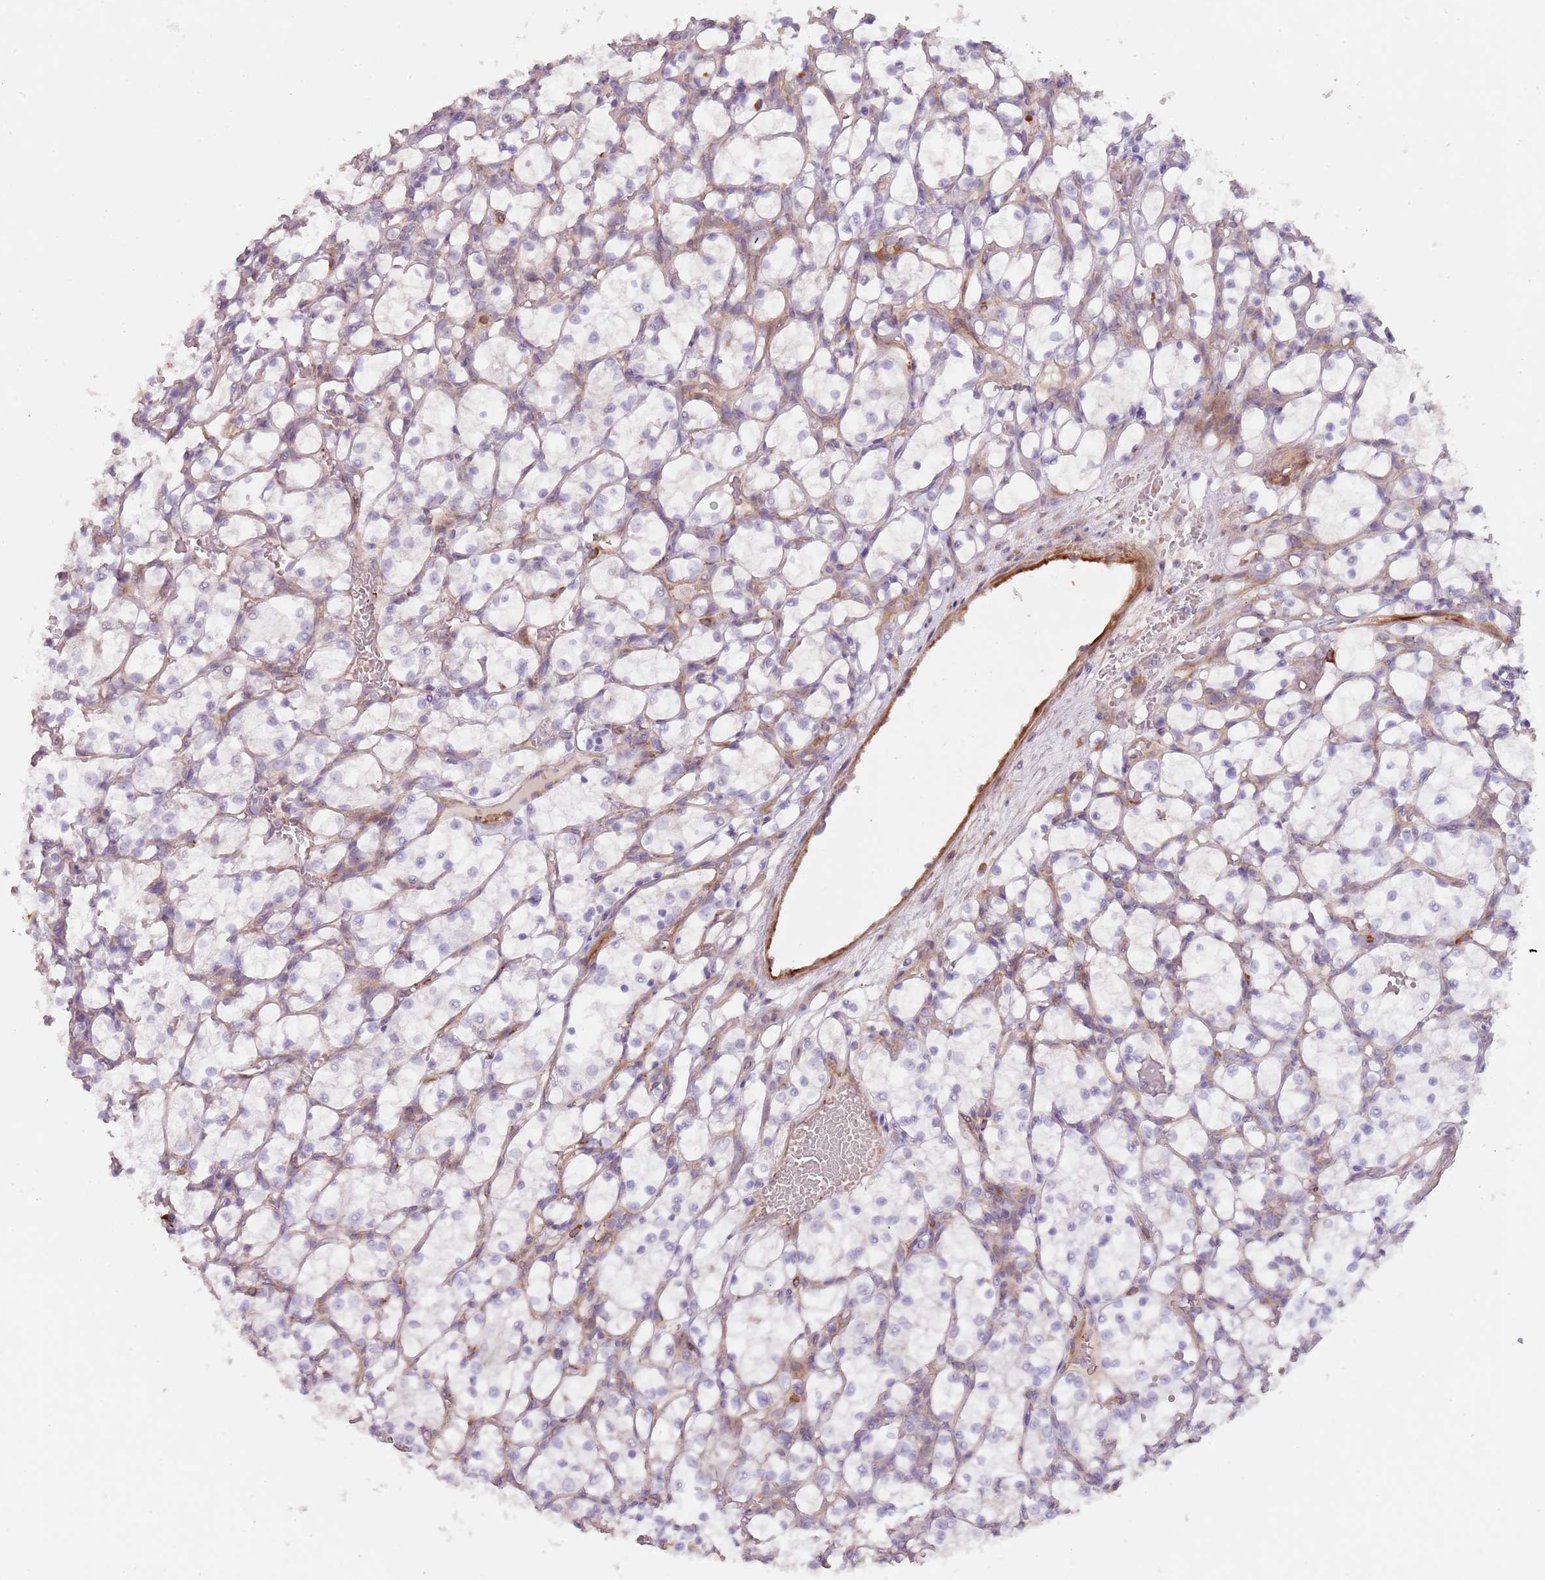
{"staining": {"intensity": "negative", "quantity": "none", "location": "none"}, "tissue": "renal cancer", "cell_type": "Tumor cells", "image_type": "cancer", "snomed": [{"axis": "morphology", "description": "Adenocarcinoma, NOS"}, {"axis": "topography", "description": "Kidney"}], "caption": "High magnification brightfield microscopy of renal adenocarcinoma stained with DAB (brown) and counterstained with hematoxylin (blue): tumor cells show no significant positivity.", "gene": "TINAGL1", "patient": {"sex": "female", "age": 69}}